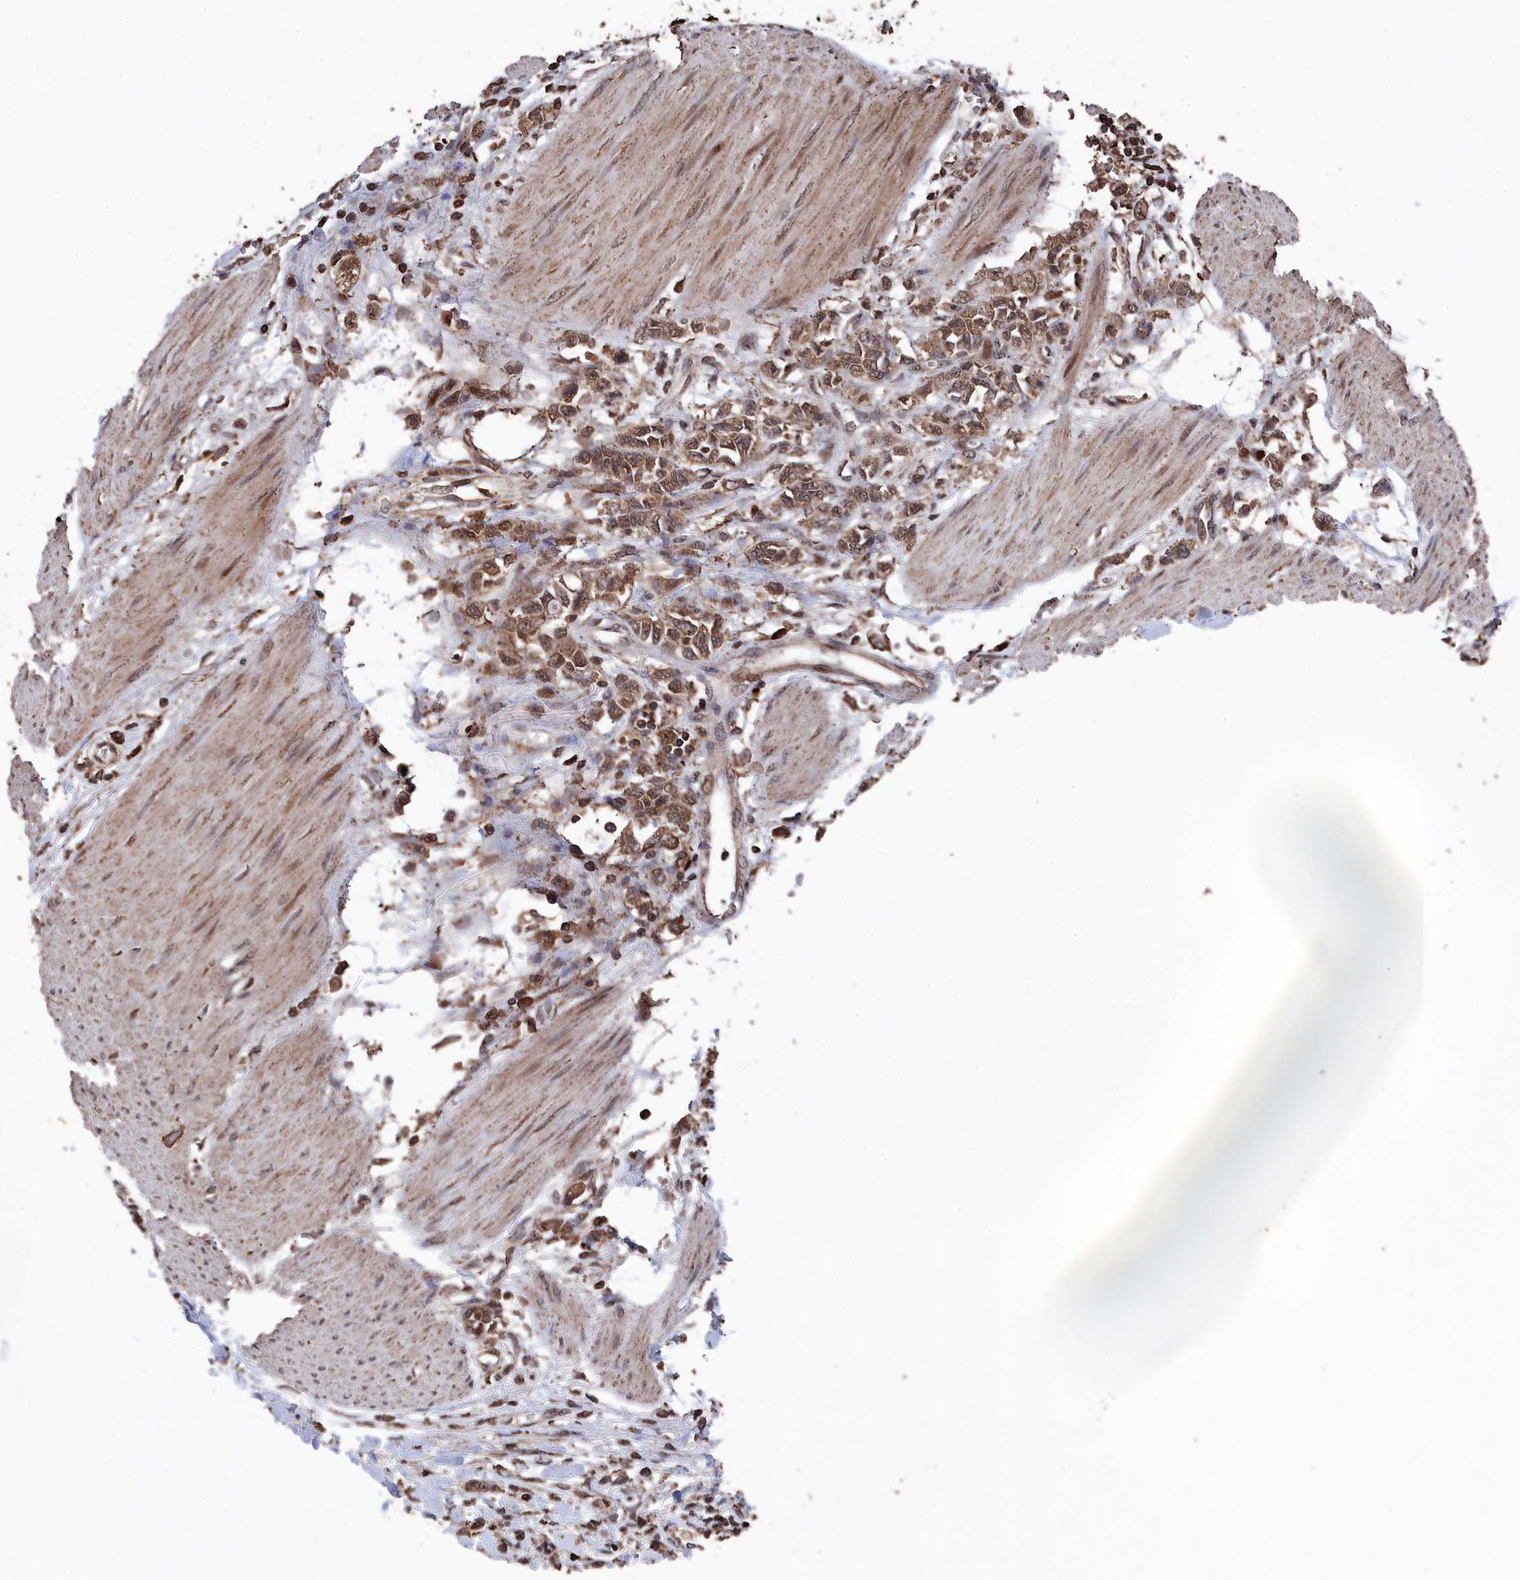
{"staining": {"intensity": "moderate", "quantity": ">75%", "location": "cytoplasmic/membranous,nuclear"}, "tissue": "stomach cancer", "cell_type": "Tumor cells", "image_type": "cancer", "snomed": [{"axis": "morphology", "description": "Adenocarcinoma, NOS"}, {"axis": "topography", "description": "Stomach"}], "caption": "The photomicrograph reveals a brown stain indicating the presence of a protein in the cytoplasmic/membranous and nuclear of tumor cells in stomach cancer. (Stains: DAB in brown, nuclei in blue, Microscopy: brightfield microscopy at high magnification).", "gene": "CEACAM21", "patient": {"sex": "female", "age": 76}}